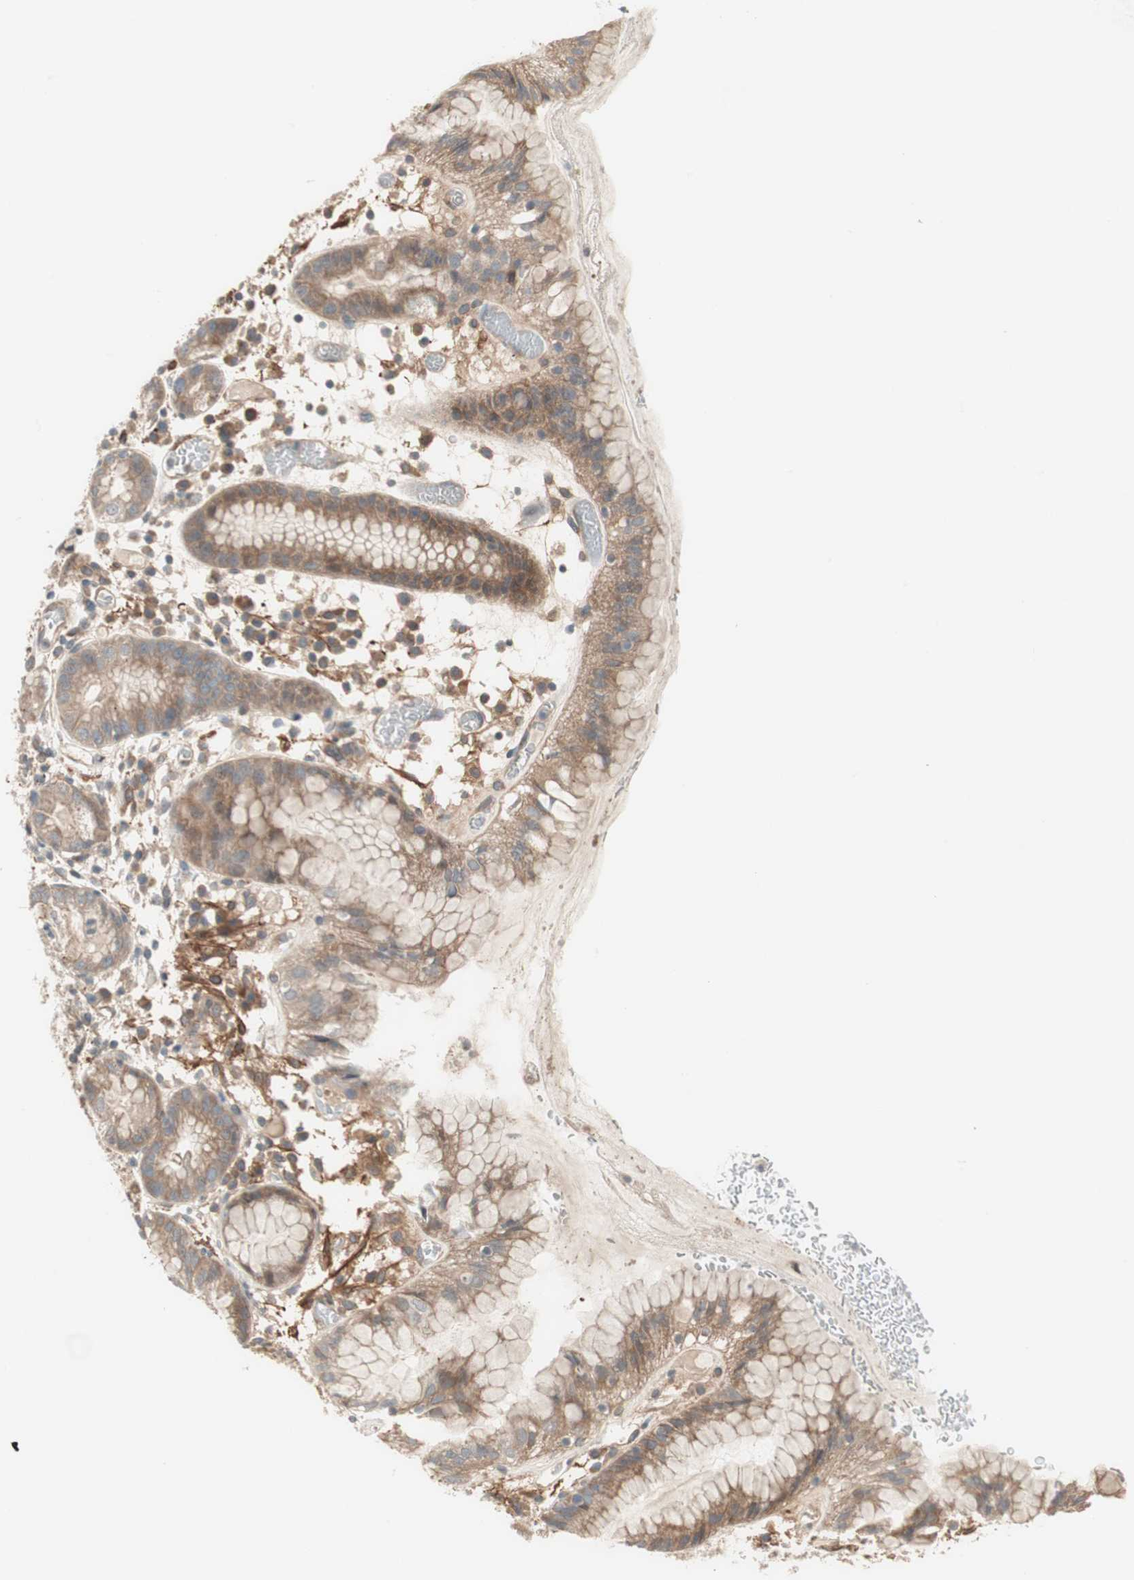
{"staining": {"intensity": "moderate", "quantity": ">75%", "location": "cytoplasmic/membranous"}, "tissue": "stomach", "cell_type": "Glandular cells", "image_type": "normal", "snomed": [{"axis": "morphology", "description": "Normal tissue, NOS"}, {"axis": "topography", "description": "Stomach"}, {"axis": "topography", "description": "Stomach, lower"}], "caption": "Immunohistochemistry (DAB) staining of normal human stomach exhibits moderate cytoplasmic/membranous protein expression in about >75% of glandular cells.", "gene": "SFRP1", "patient": {"sex": "female", "age": 75}}